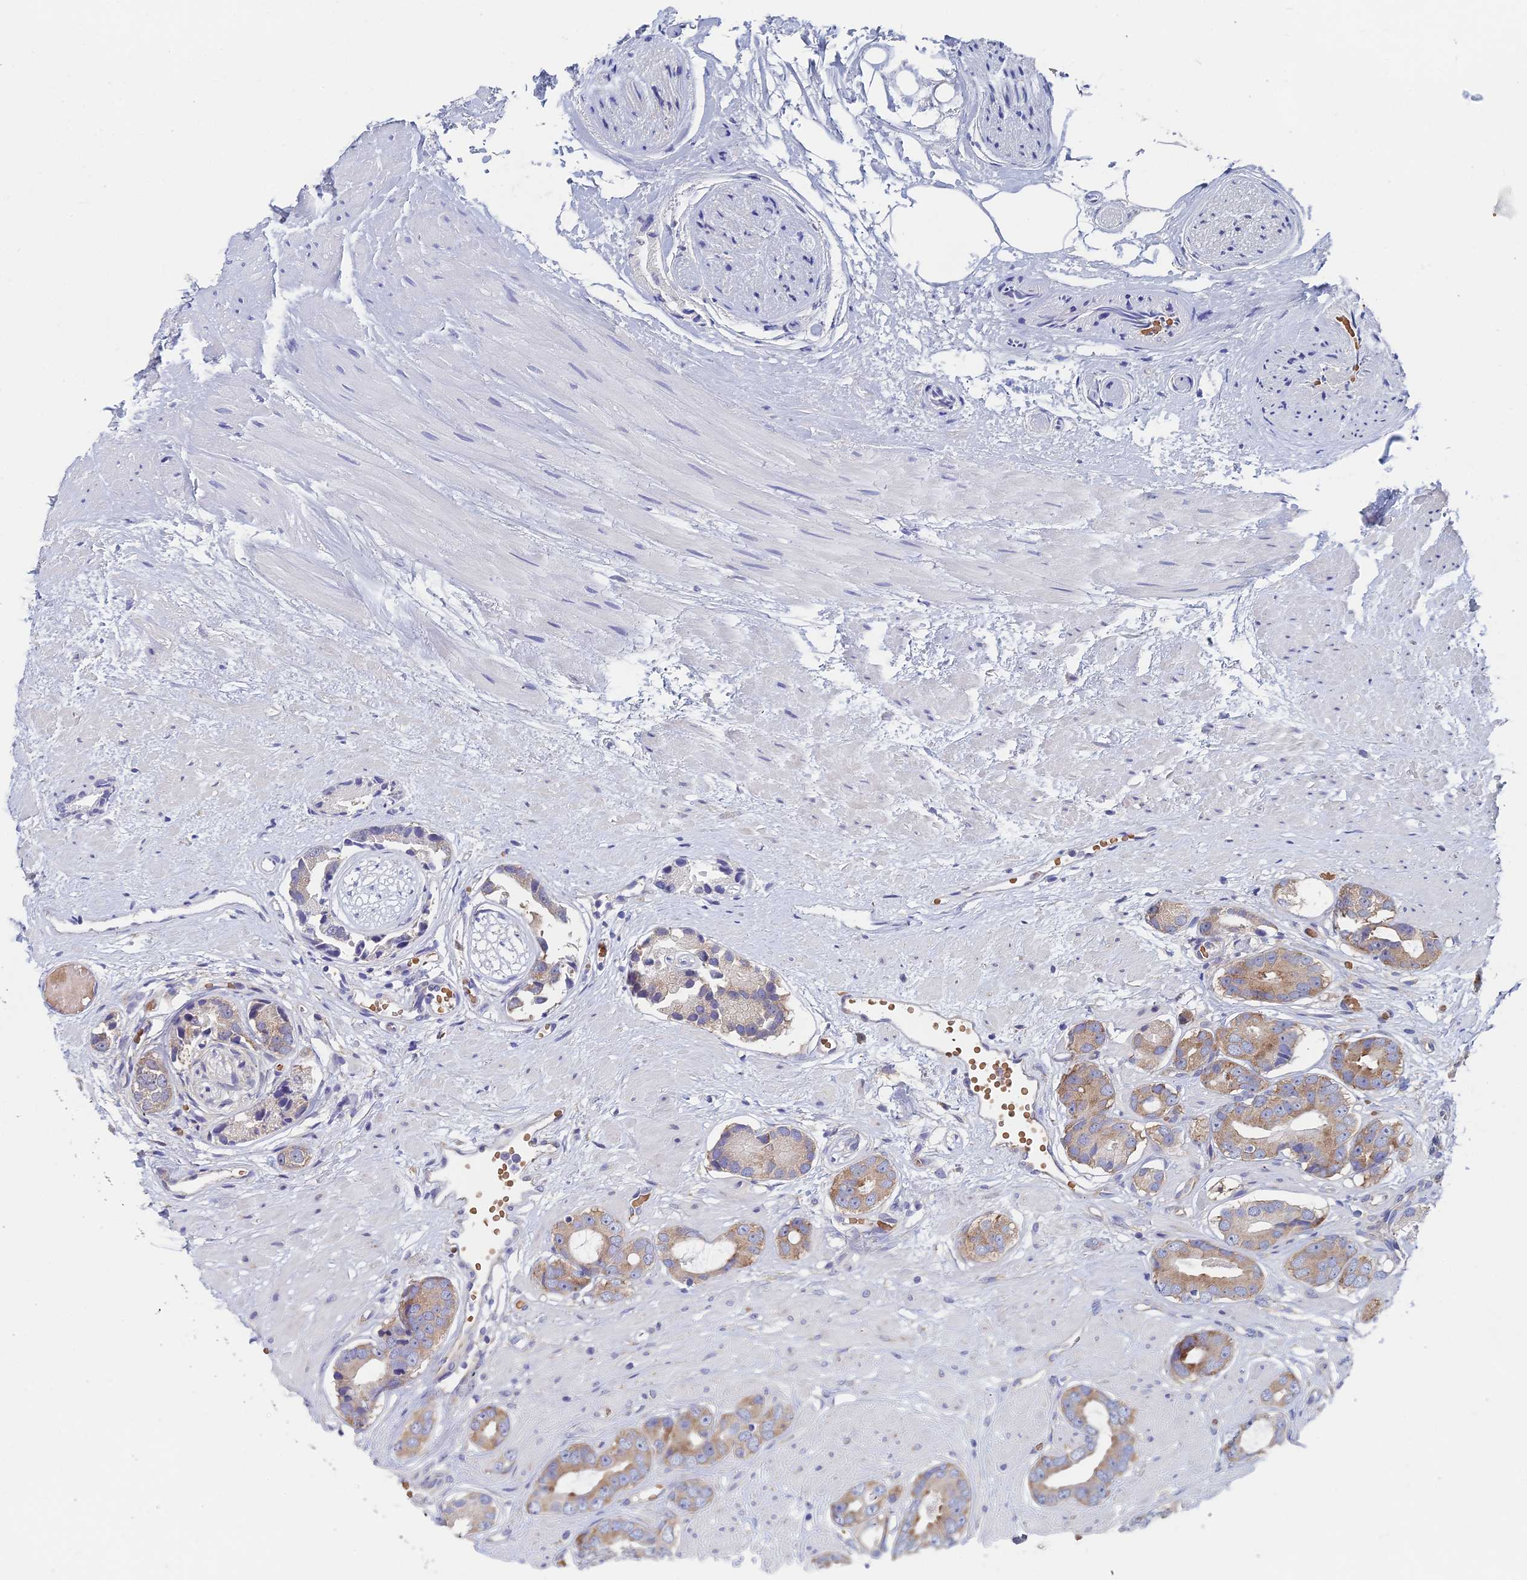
{"staining": {"intensity": "moderate", "quantity": ">75%", "location": "cytoplasmic/membranous"}, "tissue": "prostate cancer", "cell_type": "Tumor cells", "image_type": "cancer", "snomed": [{"axis": "morphology", "description": "Adenocarcinoma, Low grade"}, {"axis": "topography", "description": "Prostate"}], "caption": "Low-grade adenocarcinoma (prostate) stained with DAB (3,3'-diaminobenzidine) IHC shows medium levels of moderate cytoplasmic/membranous expression in approximately >75% of tumor cells. Using DAB (brown) and hematoxylin (blue) stains, captured at high magnification using brightfield microscopy.", "gene": "ELOF1", "patient": {"sex": "male", "age": 64}}